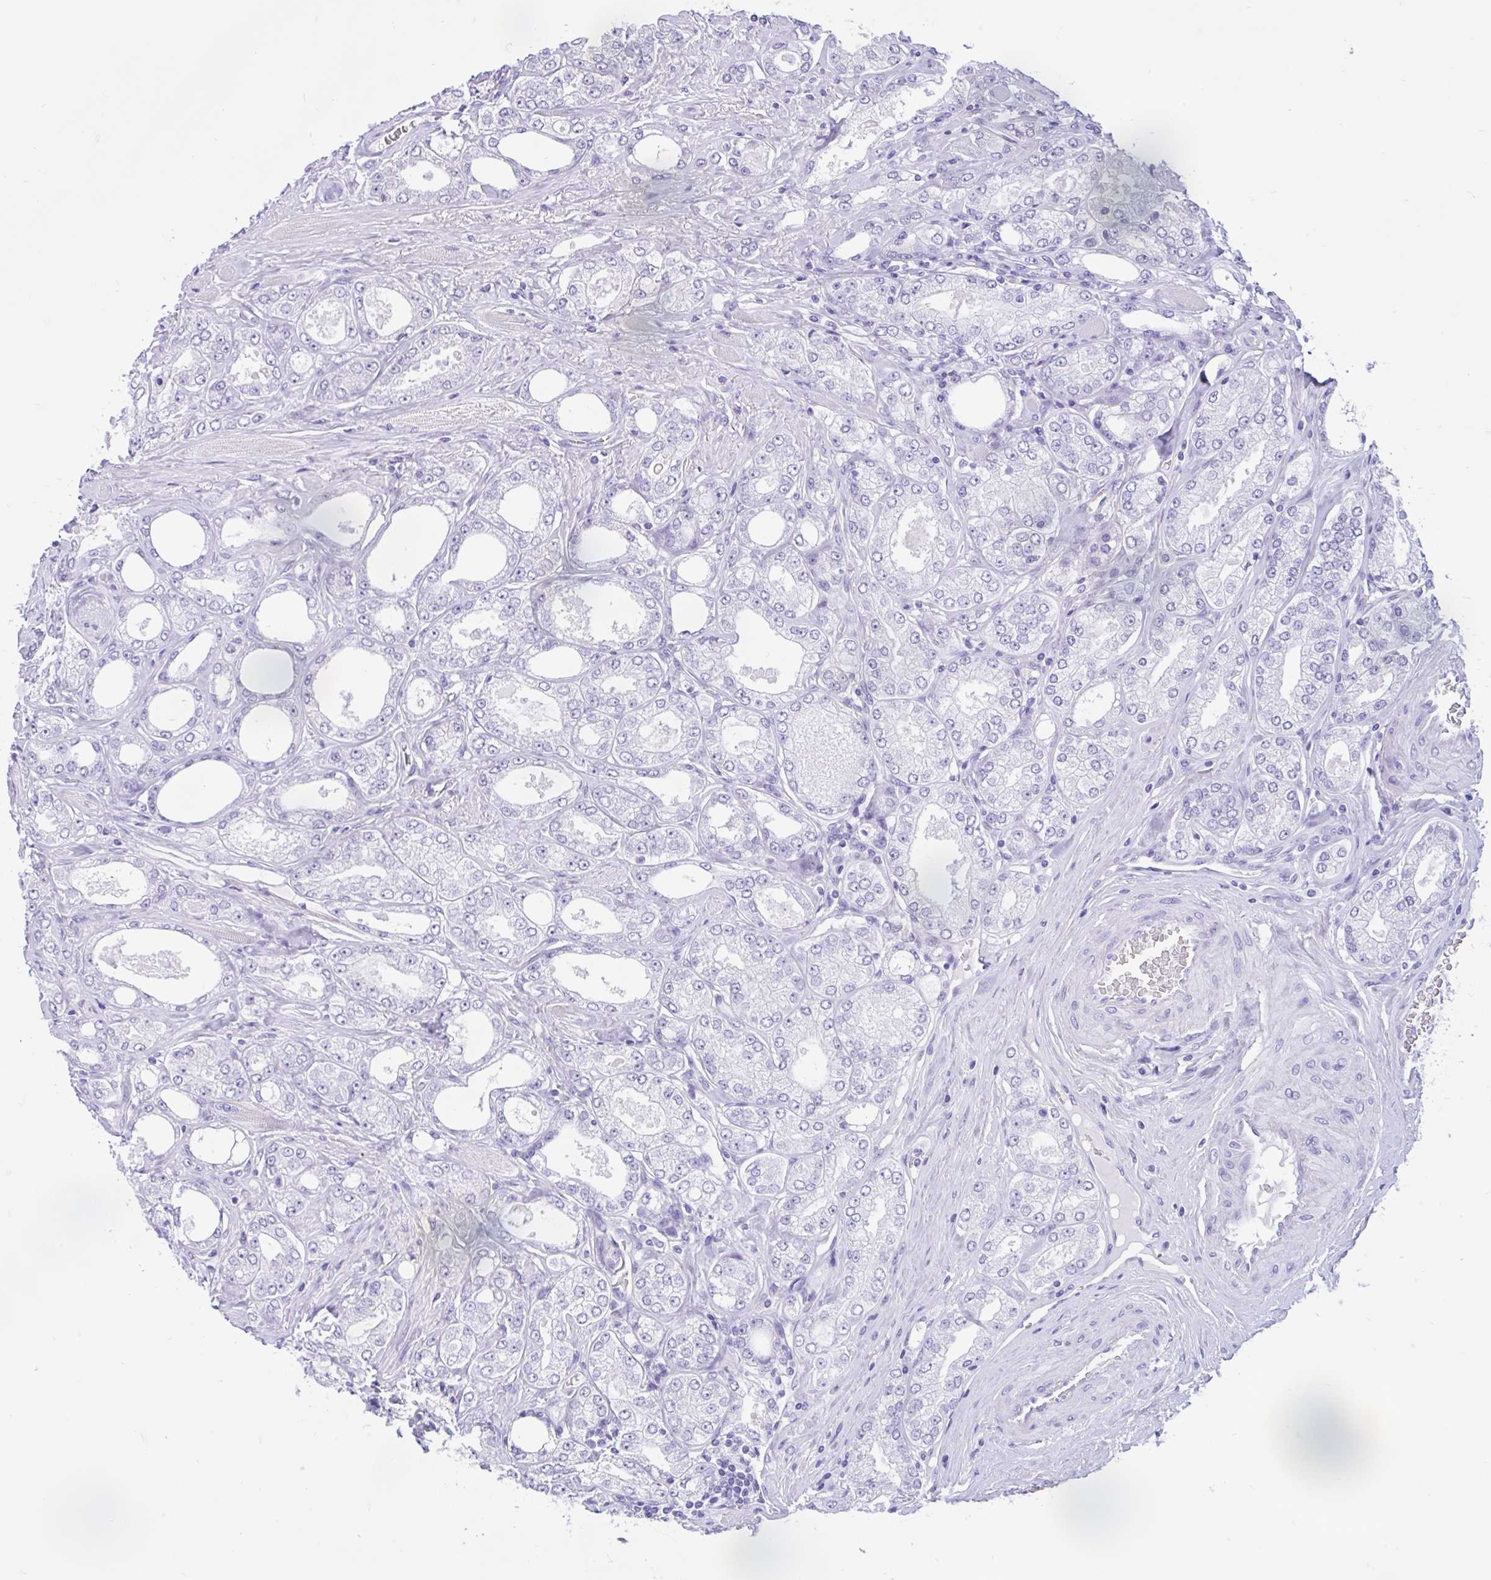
{"staining": {"intensity": "negative", "quantity": "none", "location": "none"}, "tissue": "prostate cancer", "cell_type": "Tumor cells", "image_type": "cancer", "snomed": [{"axis": "morphology", "description": "Adenocarcinoma, High grade"}, {"axis": "topography", "description": "Prostate"}], "caption": "A histopathology image of prostate cancer (adenocarcinoma (high-grade)) stained for a protein reveals no brown staining in tumor cells.", "gene": "ZNF319", "patient": {"sex": "male", "age": 68}}